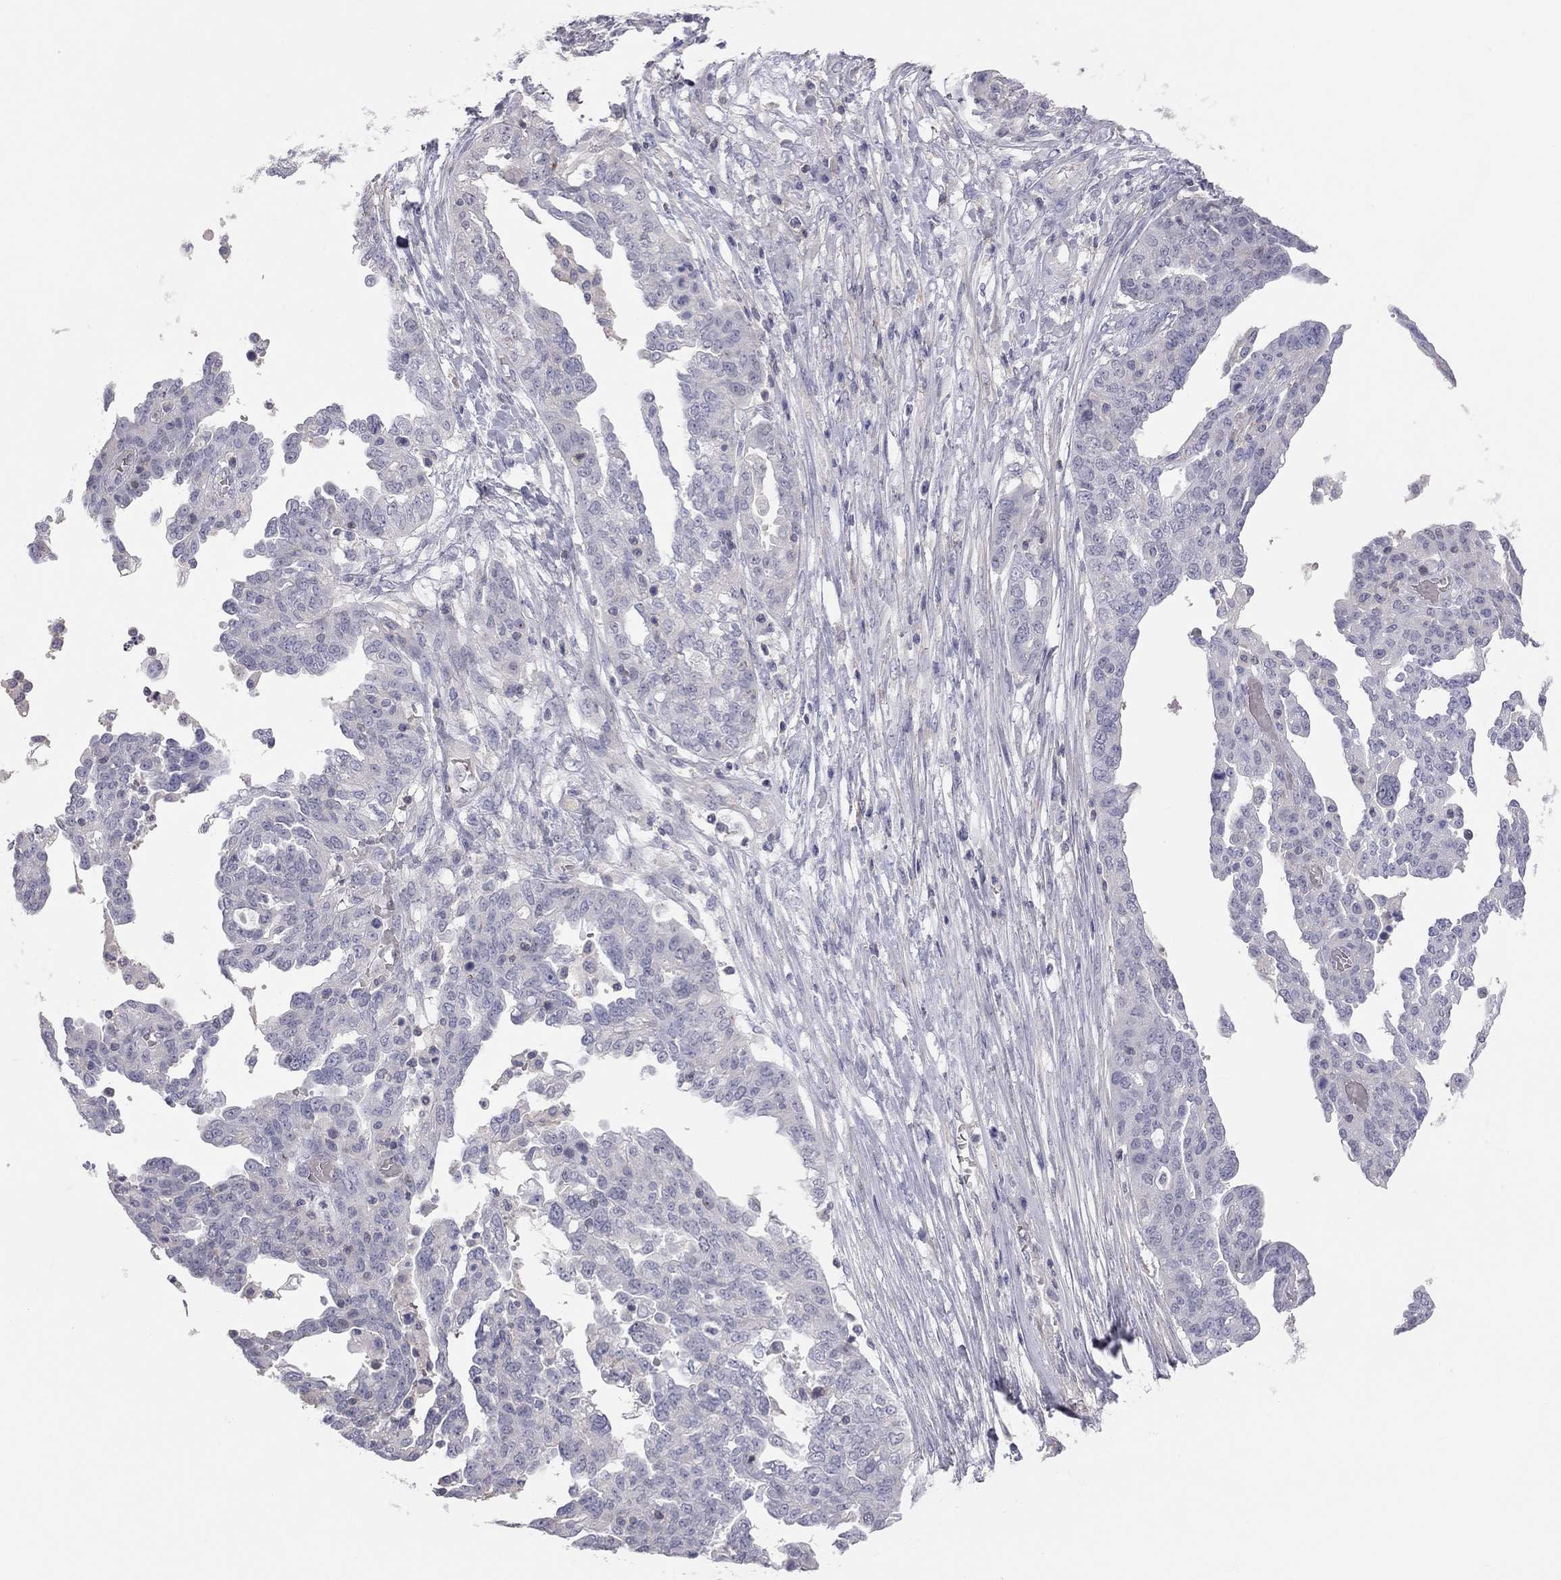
{"staining": {"intensity": "negative", "quantity": "none", "location": "none"}, "tissue": "ovarian cancer", "cell_type": "Tumor cells", "image_type": "cancer", "snomed": [{"axis": "morphology", "description": "Cystadenocarcinoma, serous, NOS"}, {"axis": "topography", "description": "Ovary"}], "caption": "Tumor cells show no significant protein expression in serous cystadenocarcinoma (ovarian).", "gene": "ADCYAP1", "patient": {"sex": "female", "age": 67}}